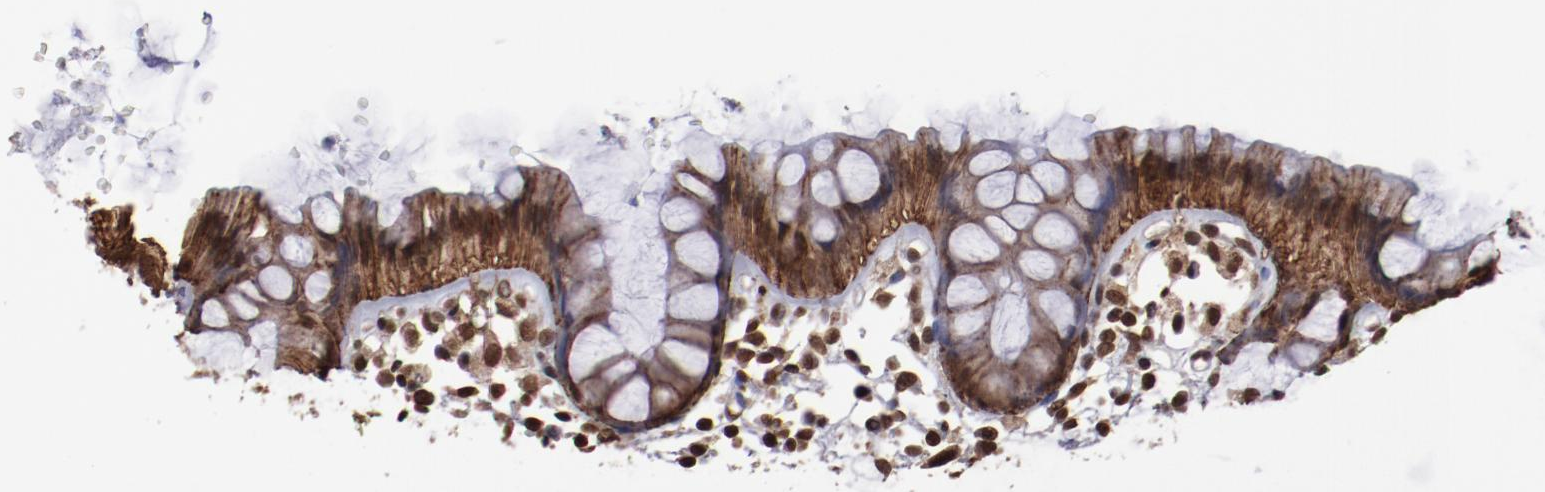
{"staining": {"intensity": "strong", "quantity": ">75%", "location": "nuclear"}, "tissue": "rectum", "cell_type": "Glandular cells", "image_type": "normal", "snomed": [{"axis": "morphology", "description": "Normal tissue, NOS"}, {"axis": "topography", "description": "Rectum"}], "caption": "Immunohistochemistry (IHC) of normal rectum exhibits high levels of strong nuclear positivity in approximately >75% of glandular cells.", "gene": "AKT1", "patient": {"sex": "female", "age": 66}}